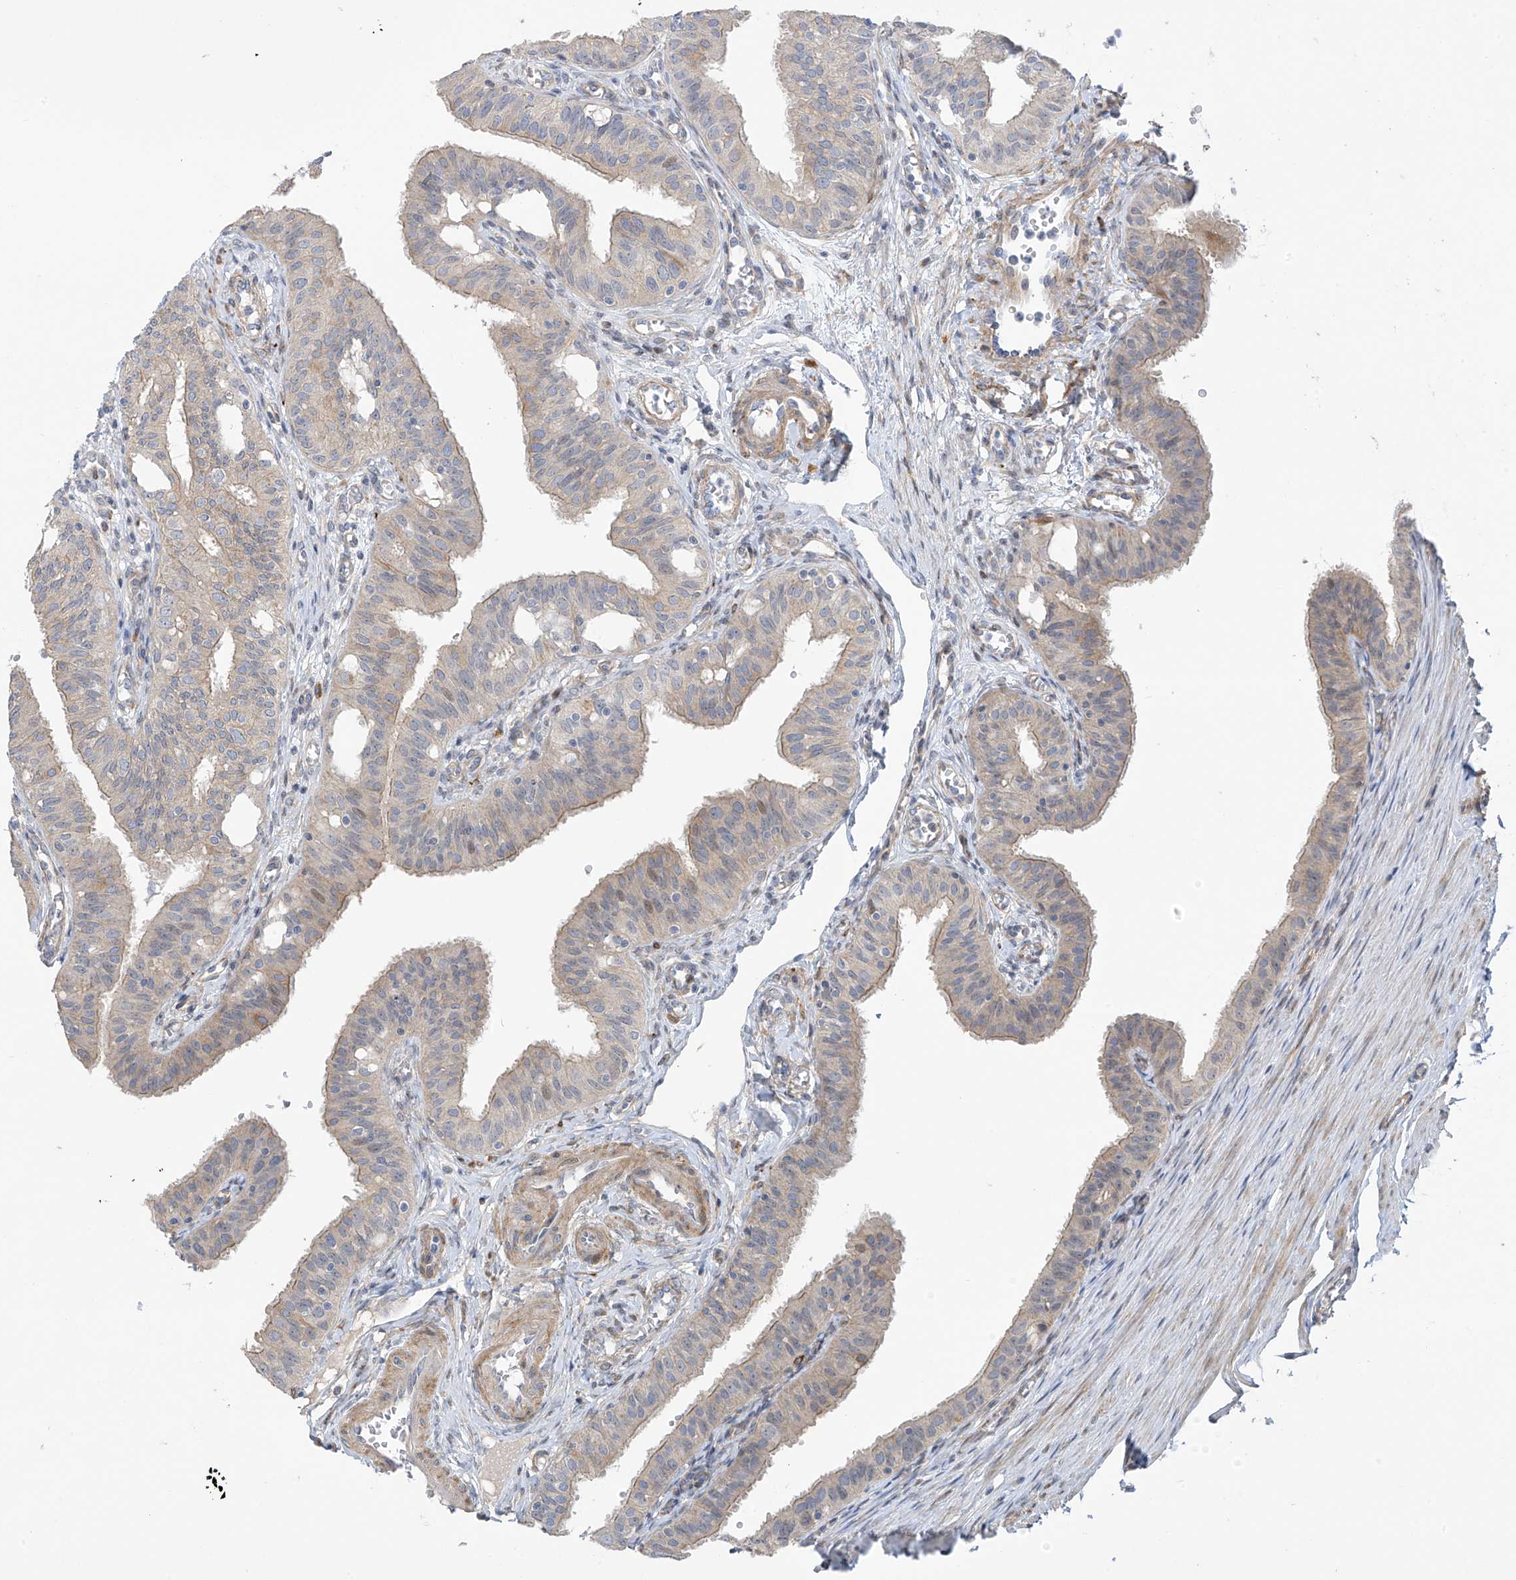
{"staining": {"intensity": "weak", "quantity": "25%-75%", "location": "cytoplasmic/membranous,nuclear"}, "tissue": "fallopian tube", "cell_type": "Glandular cells", "image_type": "normal", "snomed": [{"axis": "morphology", "description": "Normal tissue, NOS"}, {"axis": "topography", "description": "Fallopian tube"}, {"axis": "topography", "description": "Ovary"}], "caption": "Immunohistochemical staining of benign fallopian tube shows 25%-75% levels of weak cytoplasmic/membranous,nuclear protein expression in about 25%-75% of glandular cells. (IHC, brightfield microscopy, high magnification).", "gene": "ZNF641", "patient": {"sex": "female", "age": 42}}